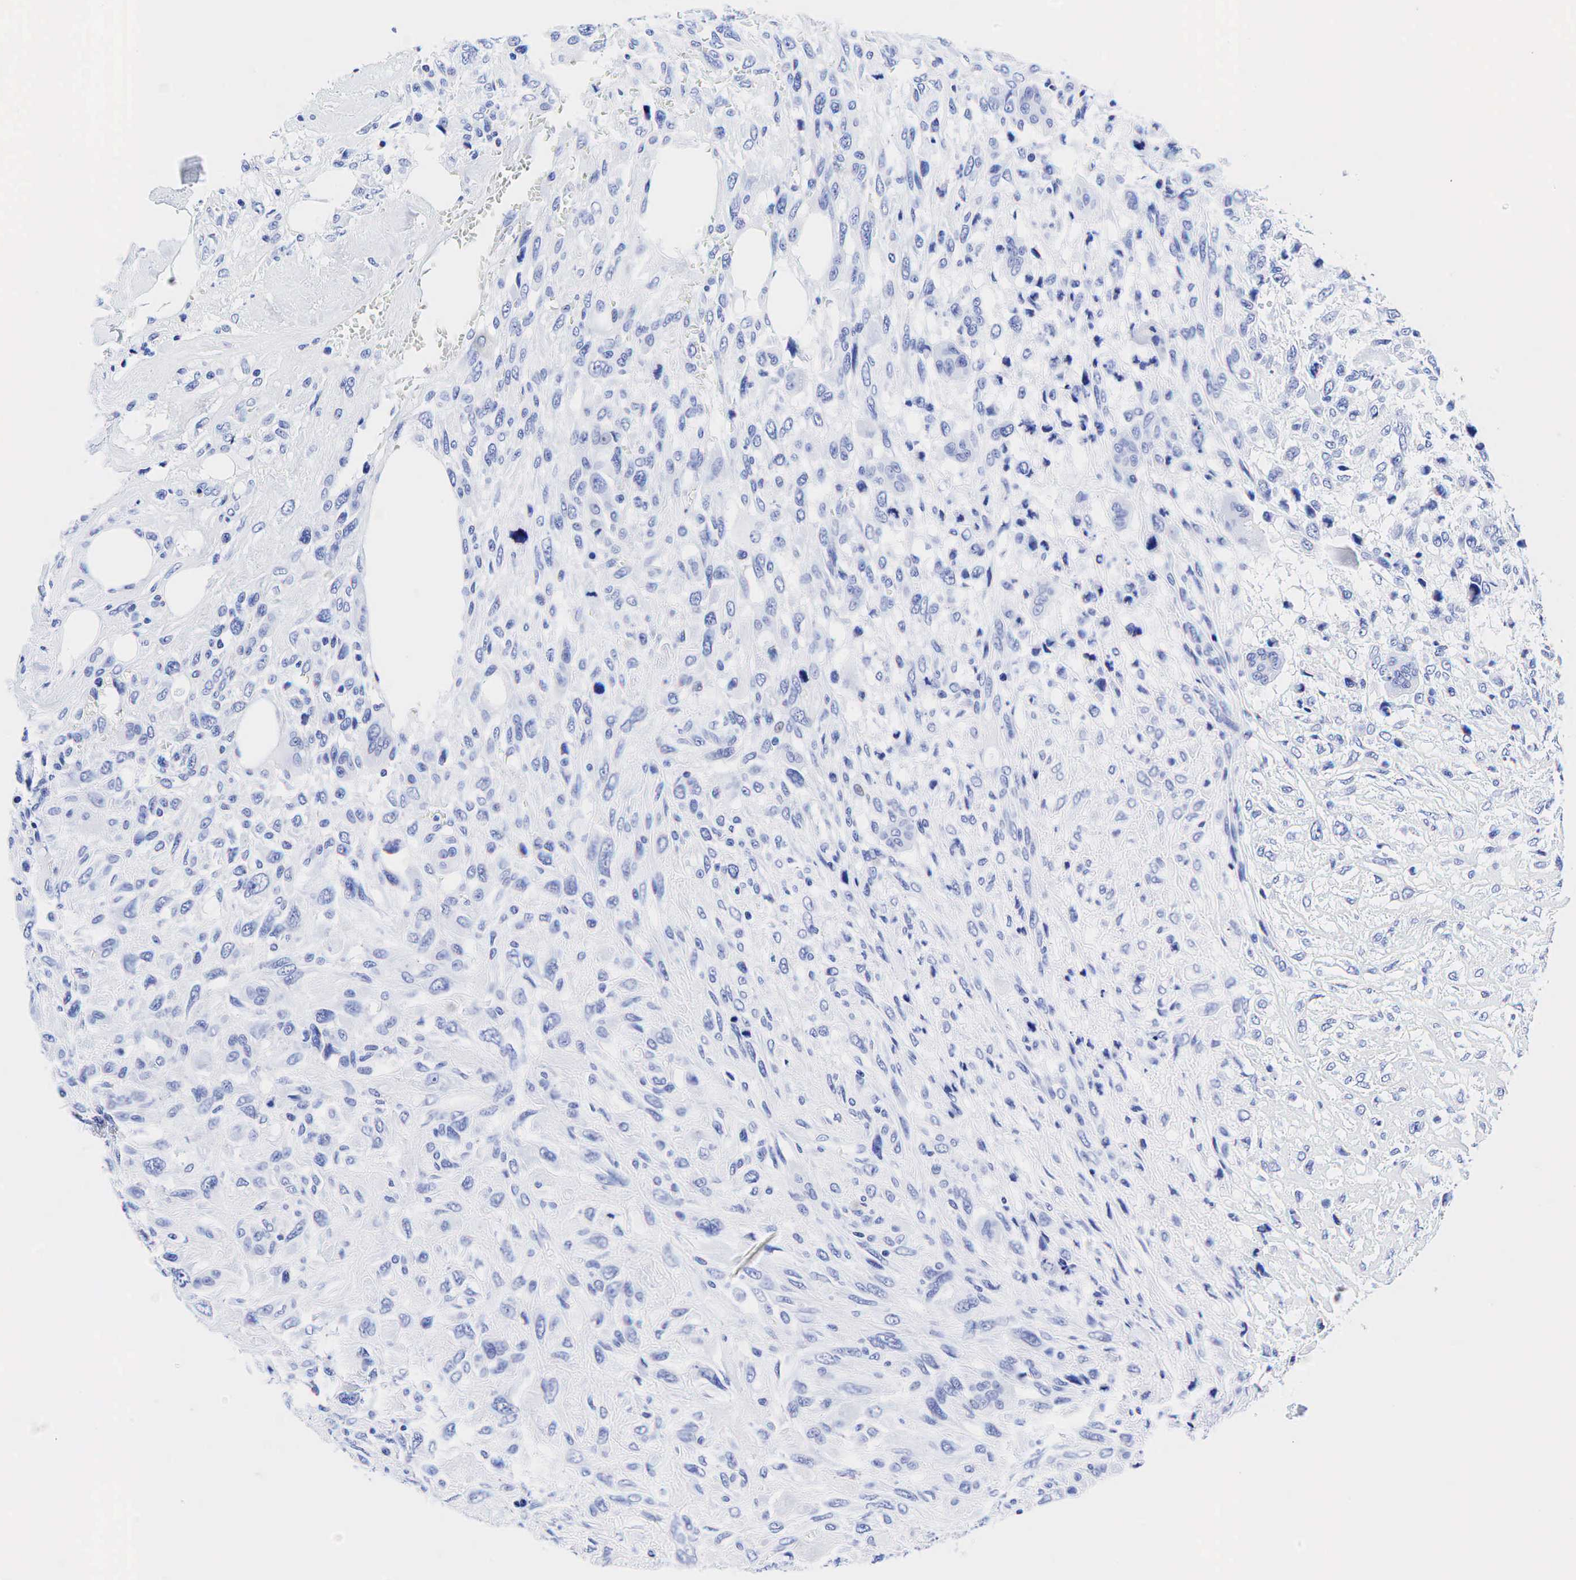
{"staining": {"intensity": "negative", "quantity": "none", "location": "none"}, "tissue": "breast cancer", "cell_type": "Tumor cells", "image_type": "cancer", "snomed": [{"axis": "morphology", "description": "Neoplasm, malignant, NOS"}, {"axis": "topography", "description": "Breast"}], "caption": "High magnification brightfield microscopy of neoplasm (malignant) (breast) stained with DAB (3,3'-diaminobenzidine) (brown) and counterstained with hematoxylin (blue): tumor cells show no significant expression. (Stains: DAB (3,3'-diaminobenzidine) immunohistochemistry (IHC) with hematoxylin counter stain, Microscopy: brightfield microscopy at high magnification).", "gene": "KRT19", "patient": {"sex": "female", "age": 50}}